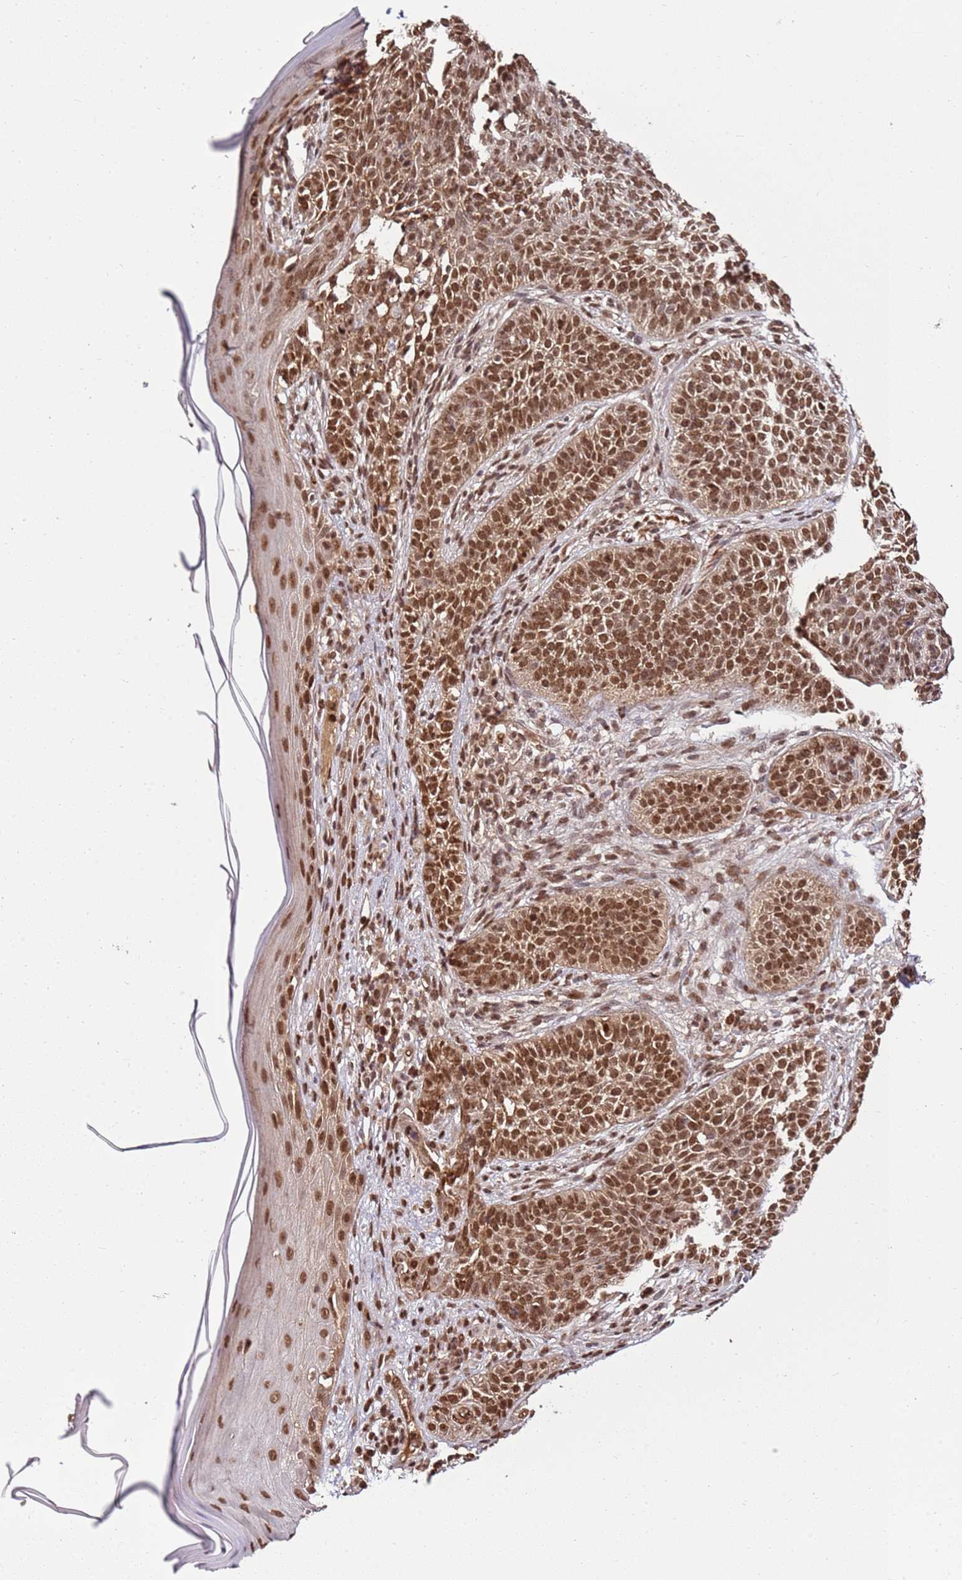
{"staining": {"intensity": "moderate", "quantity": ">75%", "location": "nuclear"}, "tissue": "skin cancer", "cell_type": "Tumor cells", "image_type": "cancer", "snomed": [{"axis": "morphology", "description": "Basal cell carcinoma"}, {"axis": "topography", "description": "Skin"}], "caption": "This image reveals immunohistochemistry staining of human basal cell carcinoma (skin), with medium moderate nuclear staining in approximately >75% of tumor cells.", "gene": "ZBTB12", "patient": {"sex": "male", "age": 85}}